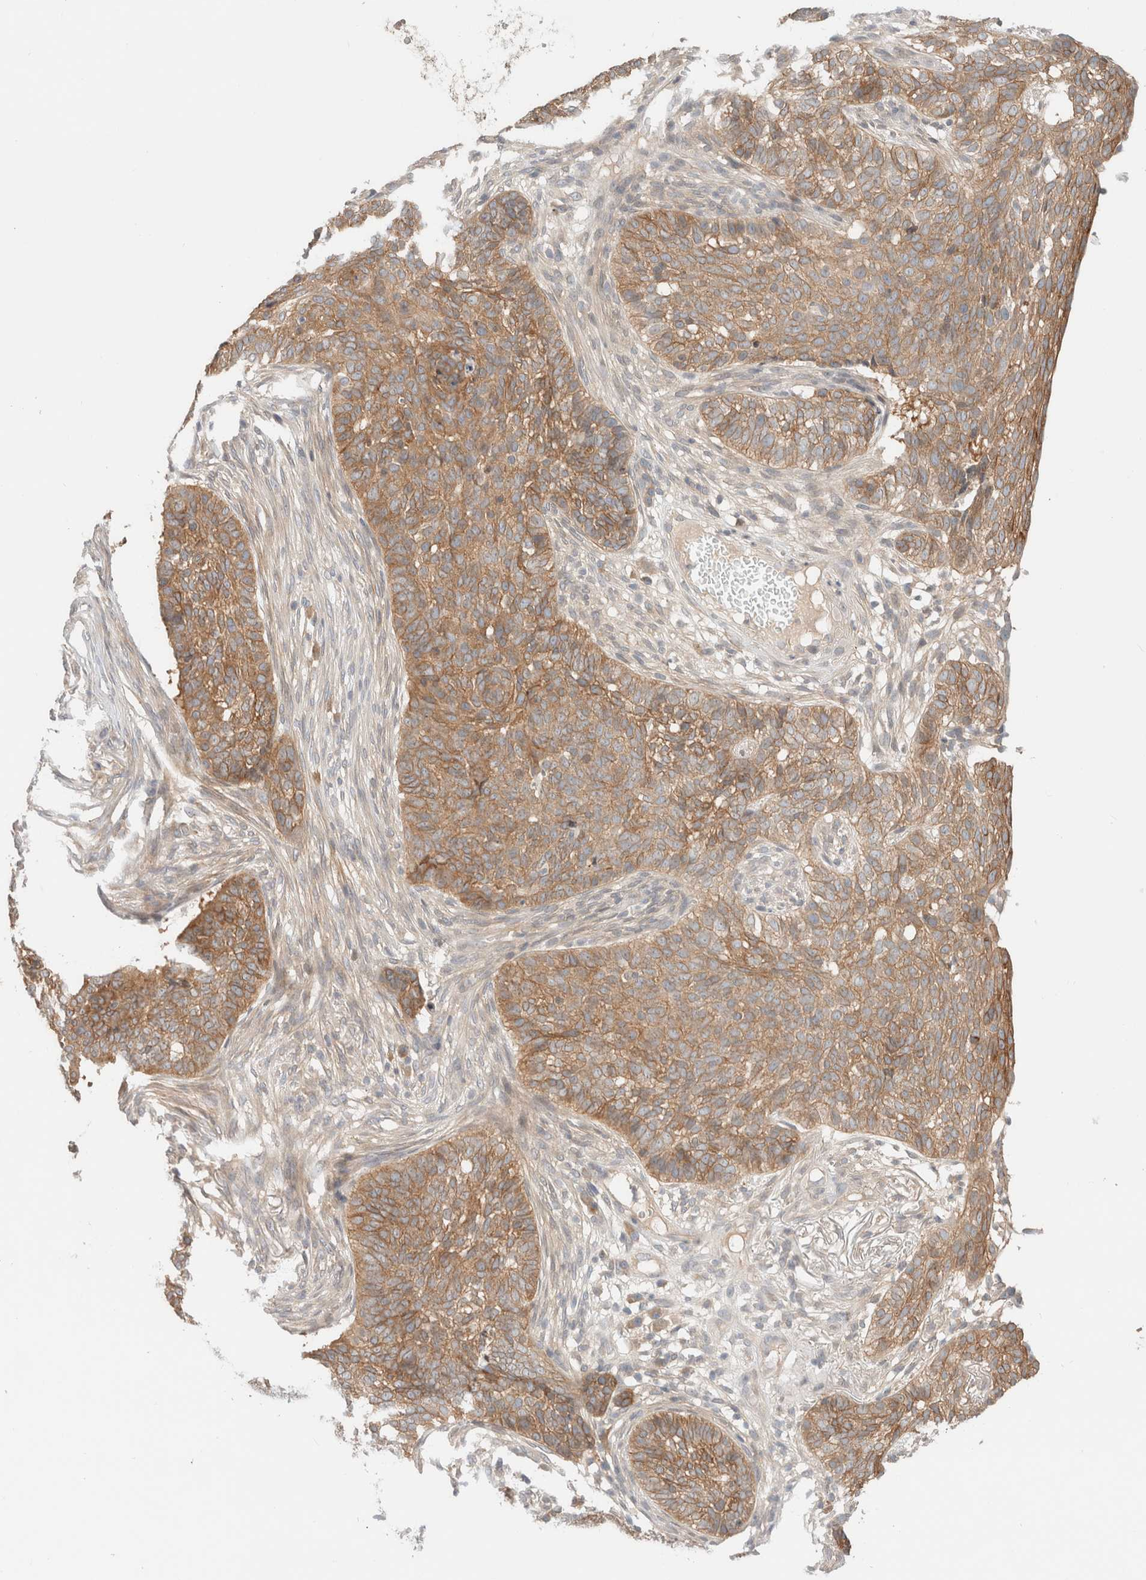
{"staining": {"intensity": "moderate", "quantity": ">75%", "location": "cytoplasmic/membranous"}, "tissue": "skin cancer", "cell_type": "Tumor cells", "image_type": "cancer", "snomed": [{"axis": "morphology", "description": "Basal cell carcinoma"}, {"axis": "topography", "description": "Skin"}], "caption": "Brown immunohistochemical staining in skin cancer (basal cell carcinoma) reveals moderate cytoplasmic/membranous staining in about >75% of tumor cells. (Stains: DAB (3,3'-diaminobenzidine) in brown, nuclei in blue, Microscopy: brightfield microscopy at high magnification).", "gene": "MARK3", "patient": {"sex": "male", "age": 85}}